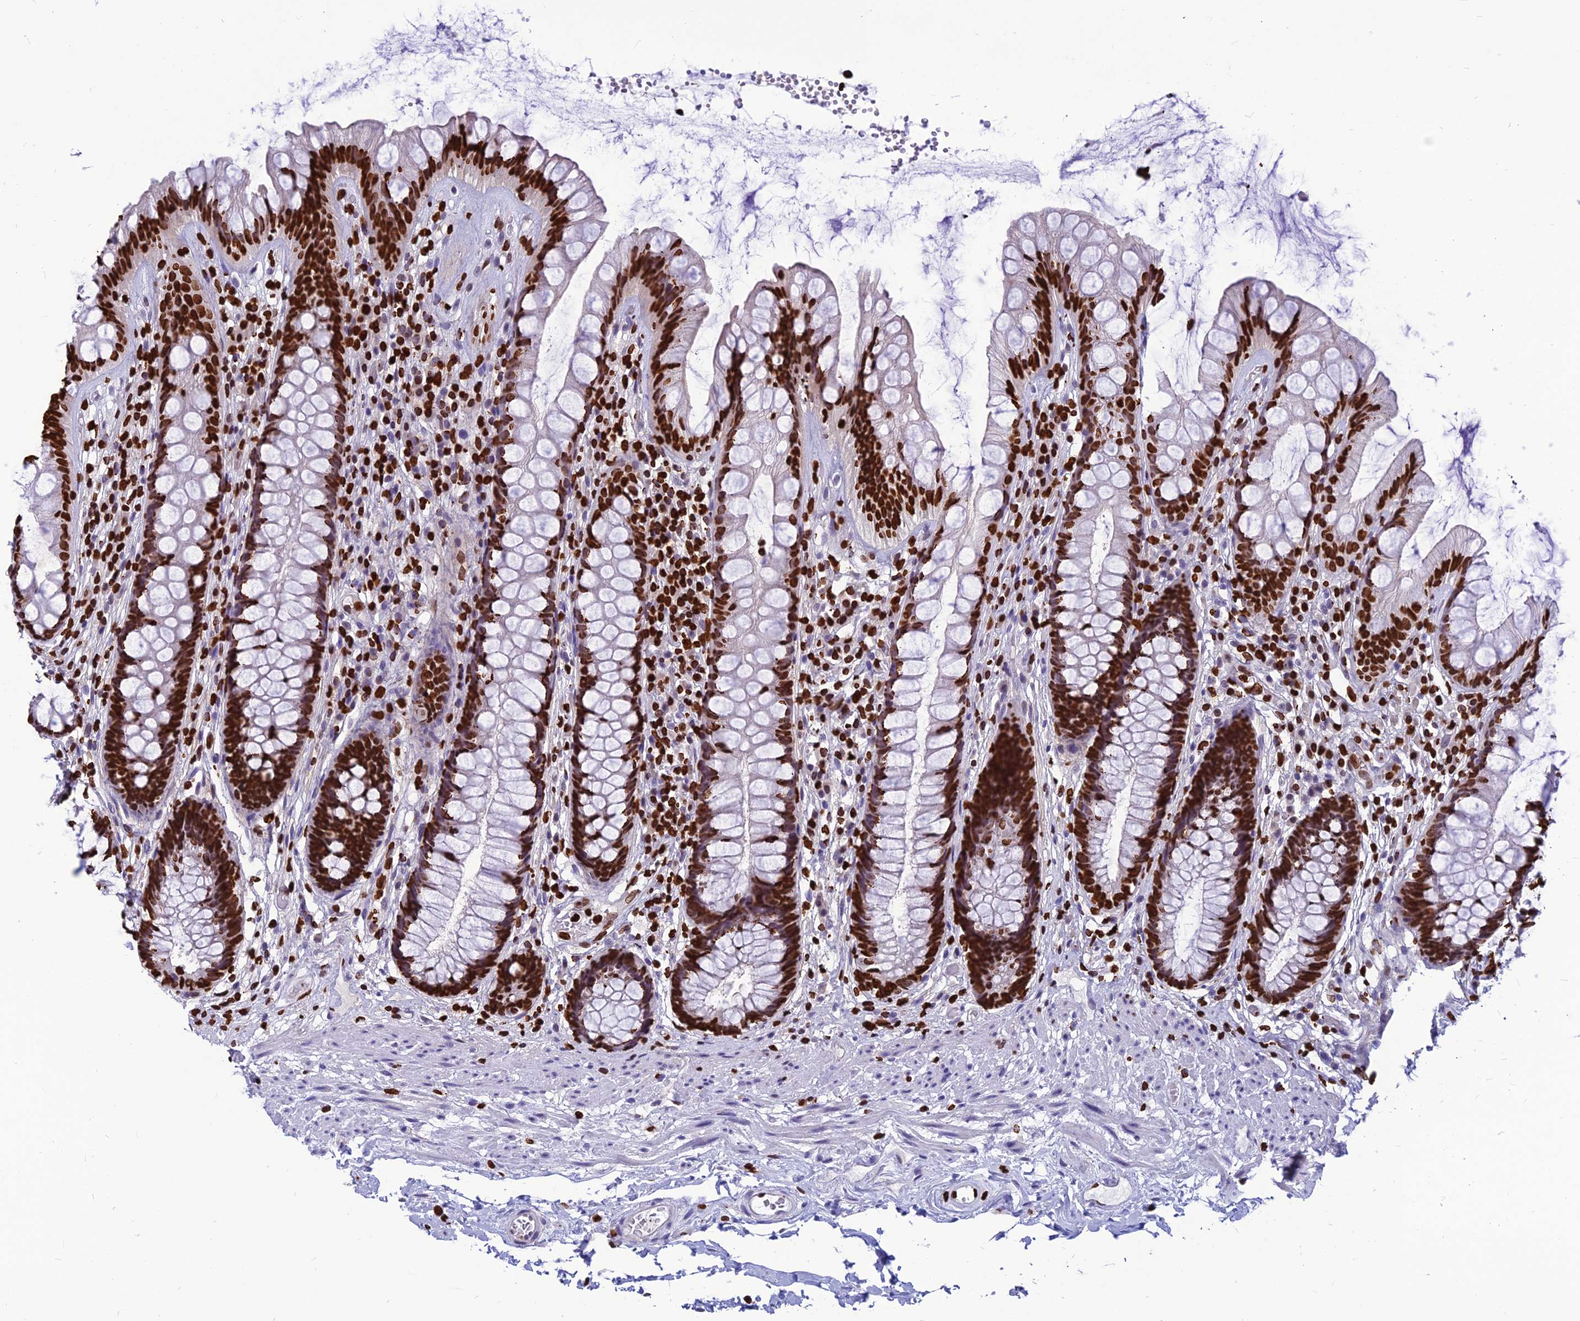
{"staining": {"intensity": "strong", "quantity": ">75%", "location": "nuclear"}, "tissue": "rectum", "cell_type": "Glandular cells", "image_type": "normal", "snomed": [{"axis": "morphology", "description": "Normal tissue, NOS"}, {"axis": "topography", "description": "Rectum"}], "caption": "IHC image of unremarkable rectum stained for a protein (brown), which demonstrates high levels of strong nuclear staining in about >75% of glandular cells.", "gene": "AKAP17A", "patient": {"sex": "male", "age": 74}}